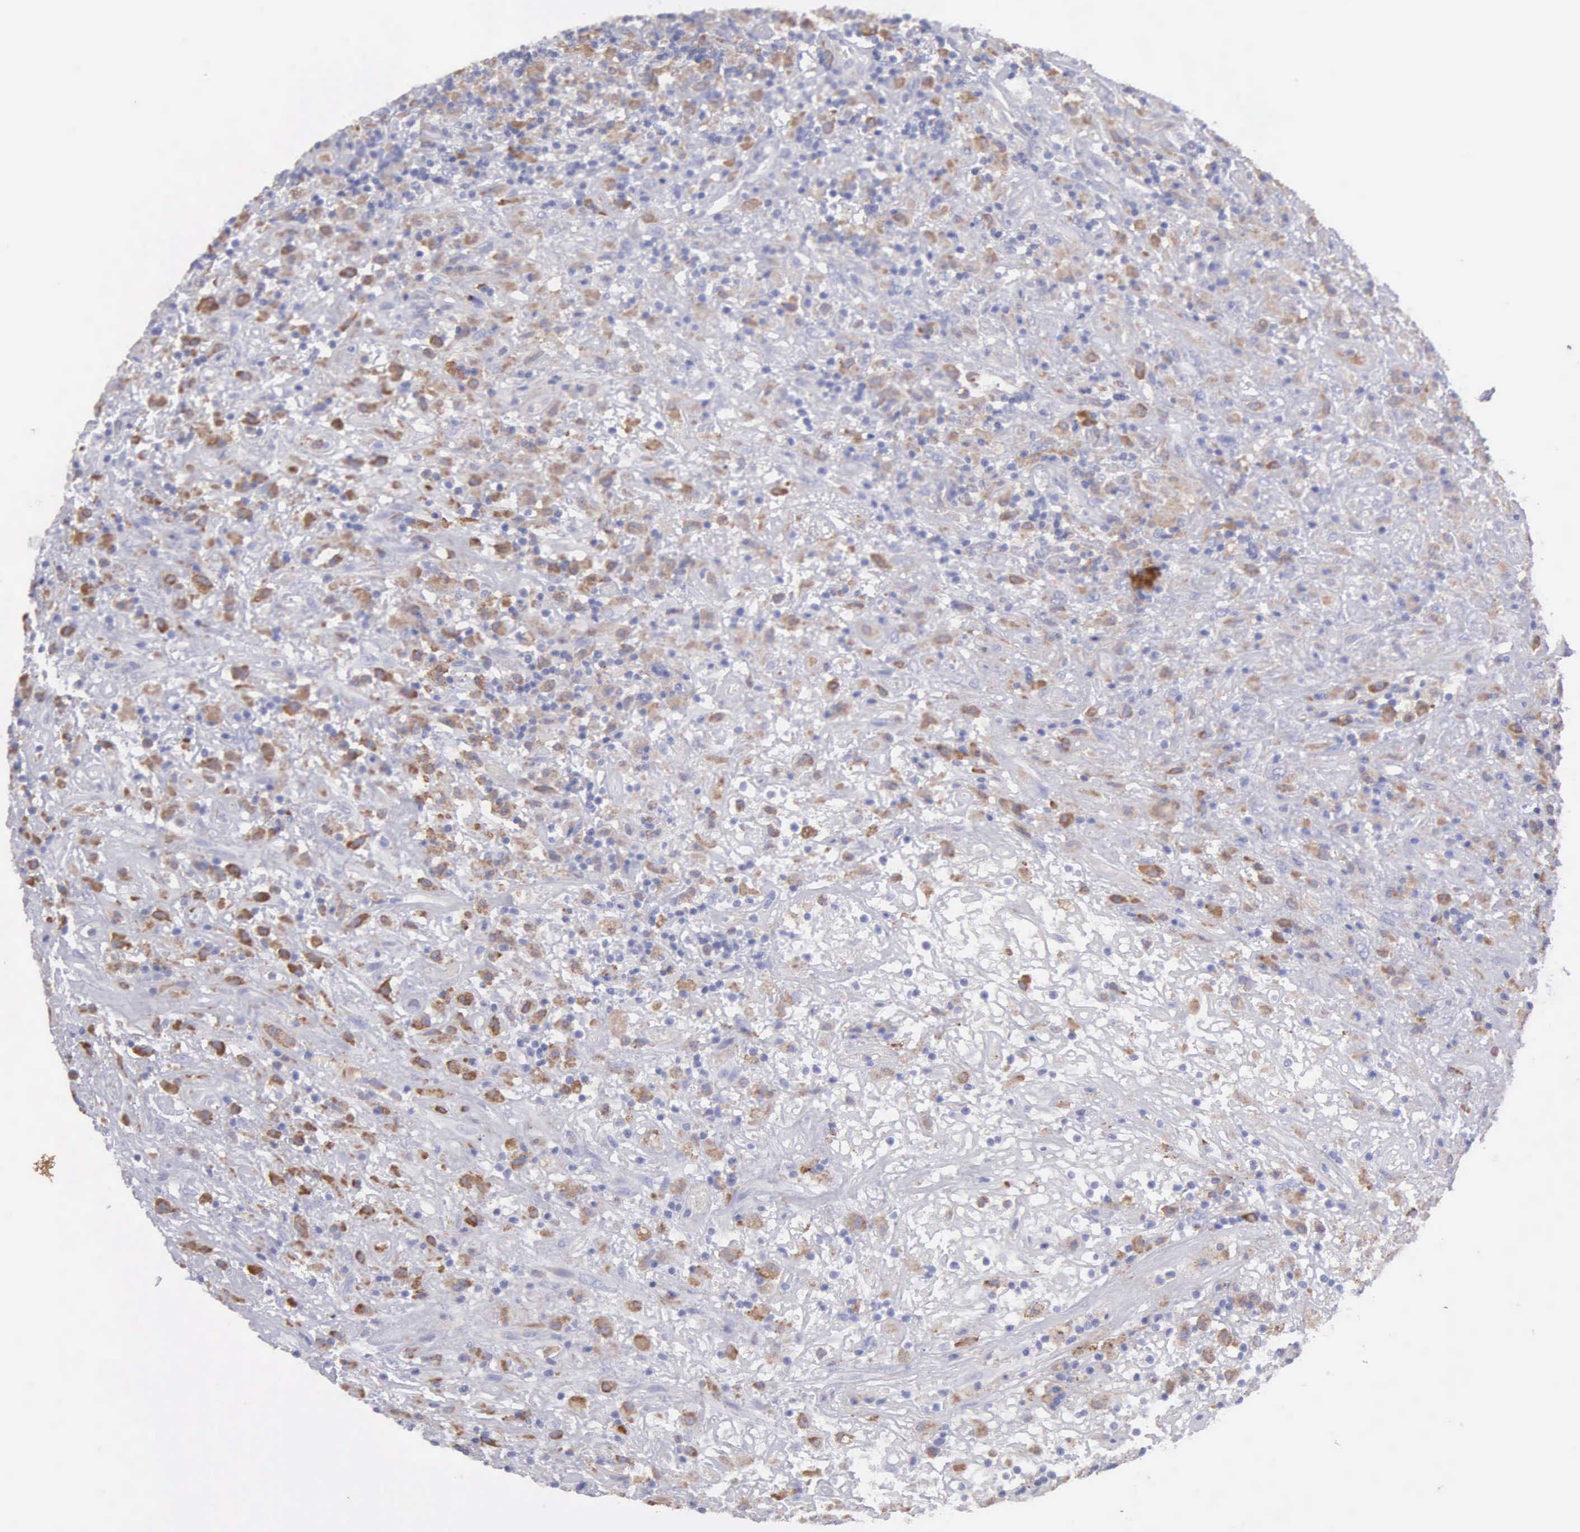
{"staining": {"intensity": "moderate", "quantity": "25%-75%", "location": "cytoplasmic/membranous"}, "tissue": "lymphoma", "cell_type": "Tumor cells", "image_type": "cancer", "snomed": [{"axis": "morphology", "description": "Hodgkin's disease, NOS"}, {"axis": "topography", "description": "Lymph node"}], "caption": "Immunohistochemical staining of human lymphoma reveals moderate cytoplasmic/membranous protein expression in about 25%-75% of tumor cells. The protein is stained brown, and the nuclei are stained in blue (DAB (3,3'-diaminobenzidine) IHC with brightfield microscopy, high magnification).", "gene": "TYRP1", "patient": {"sex": "male", "age": 46}}